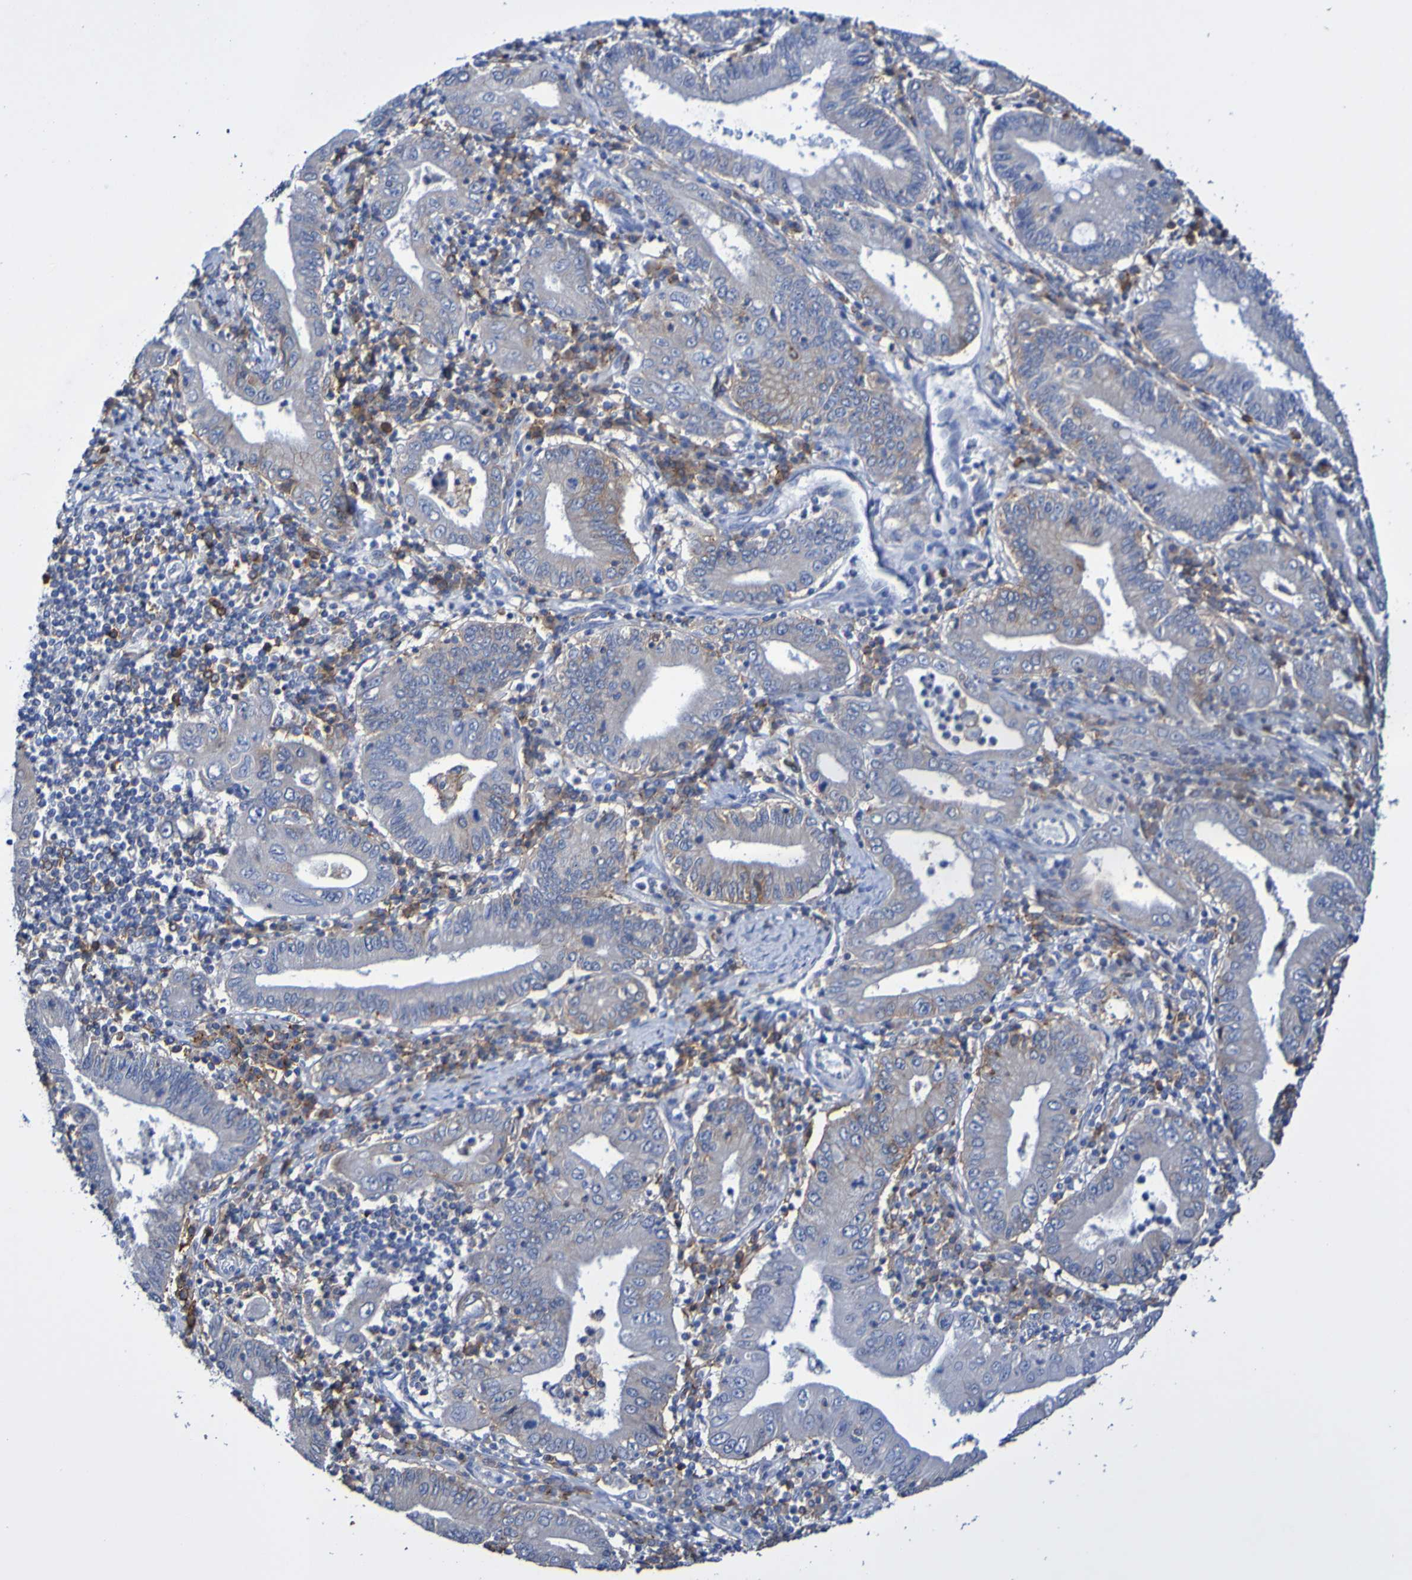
{"staining": {"intensity": "negative", "quantity": "none", "location": "none"}, "tissue": "stomach cancer", "cell_type": "Tumor cells", "image_type": "cancer", "snomed": [{"axis": "morphology", "description": "Normal tissue, NOS"}, {"axis": "morphology", "description": "Adenocarcinoma, NOS"}, {"axis": "topography", "description": "Esophagus"}, {"axis": "topography", "description": "Stomach, upper"}, {"axis": "topography", "description": "Peripheral nerve tissue"}], "caption": "Stomach cancer (adenocarcinoma) was stained to show a protein in brown. There is no significant positivity in tumor cells.", "gene": "SLC3A2", "patient": {"sex": "male", "age": 62}}